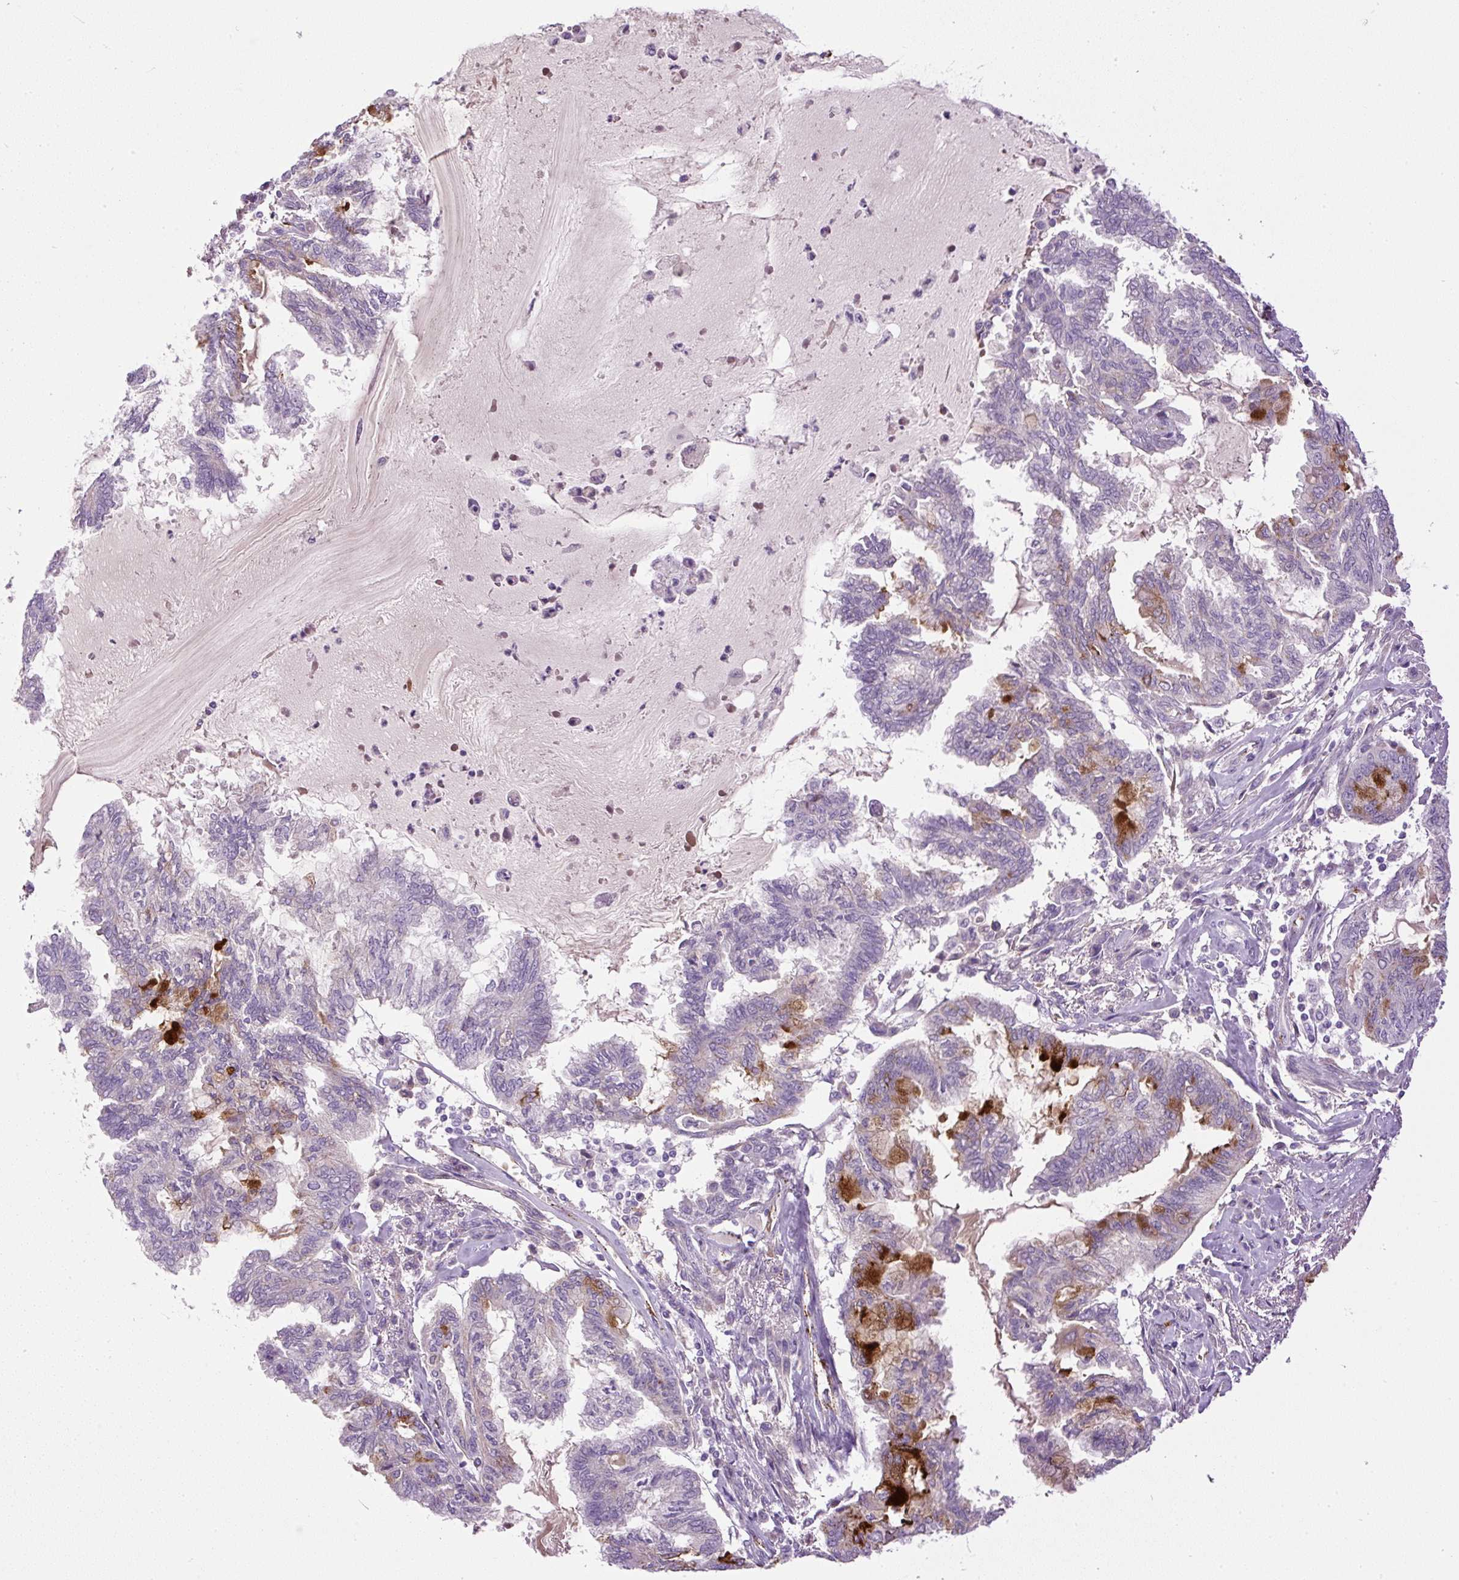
{"staining": {"intensity": "strong", "quantity": "<25%", "location": "cytoplasmic/membranous"}, "tissue": "endometrial cancer", "cell_type": "Tumor cells", "image_type": "cancer", "snomed": [{"axis": "morphology", "description": "Adenocarcinoma, NOS"}, {"axis": "topography", "description": "Endometrium"}], "caption": "Strong cytoplasmic/membranous expression is identified in about <25% of tumor cells in endometrial cancer (adenocarcinoma). Using DAB (3,3'-diaminobenzidine) (brown) and hematoxylin (blue) stains, captured at high magnification using brightfield microscopy.", "gene": "LEFTY2", "patient": {"sex": "female", "age": 86}}